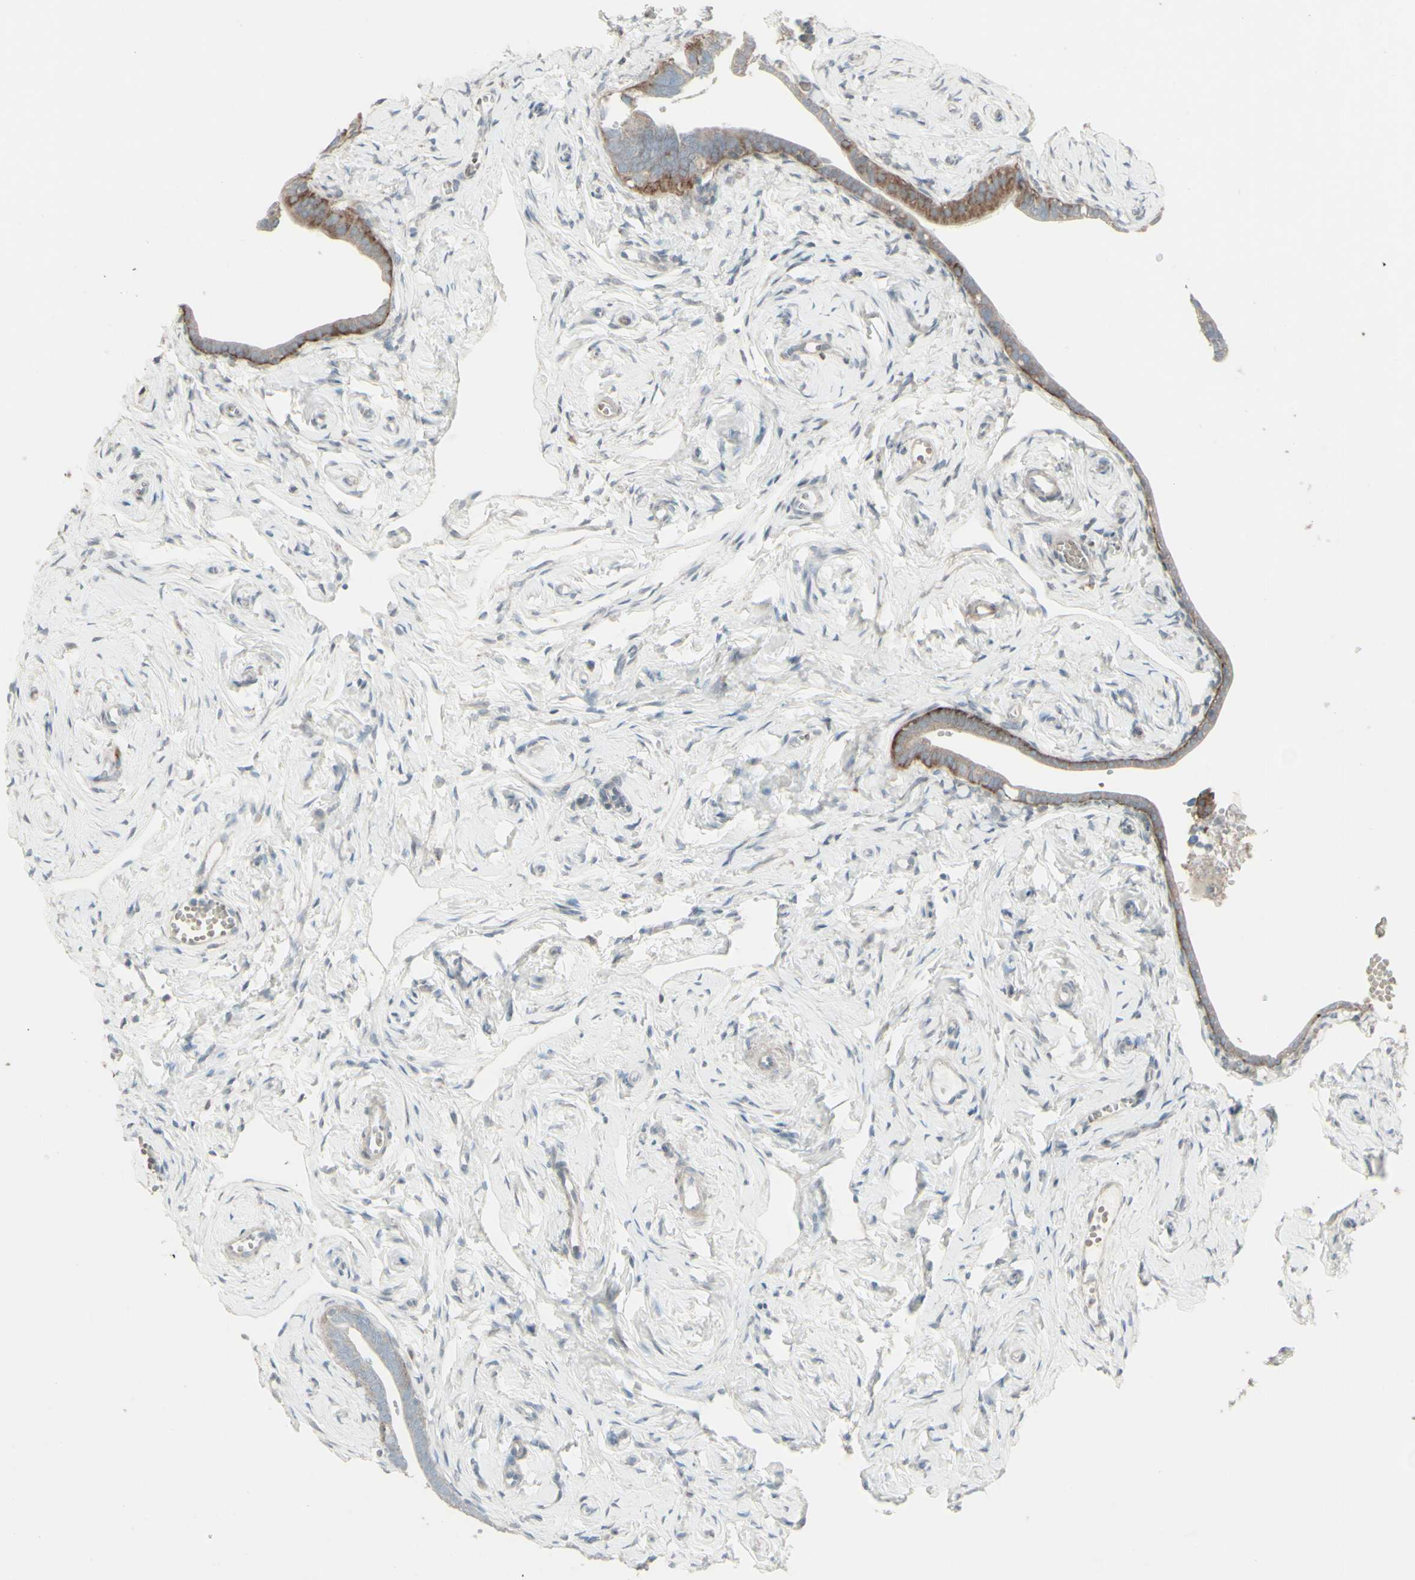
{"staining": {"intensity": "strong", "quantity": "<25%", "location": "cytoplasmic/membranous,nuclear"}, "tissue": "fallopian tube", "cell_type": "Glandular cells", "image_type": "normal", "snomed": [{"axis": "morphology", "description": "Normal tissue, NOS"}, {"axis": "topography", "description": "Fallopian tube"}], "caption": "Protein expression analysis of normal fallopian tube shows strong cytoplasmic/membranous,nuclear positivity in about <25% of glandular cells.", "gene": "GMNN", "patient": {"sex": "female", "age": 71}}